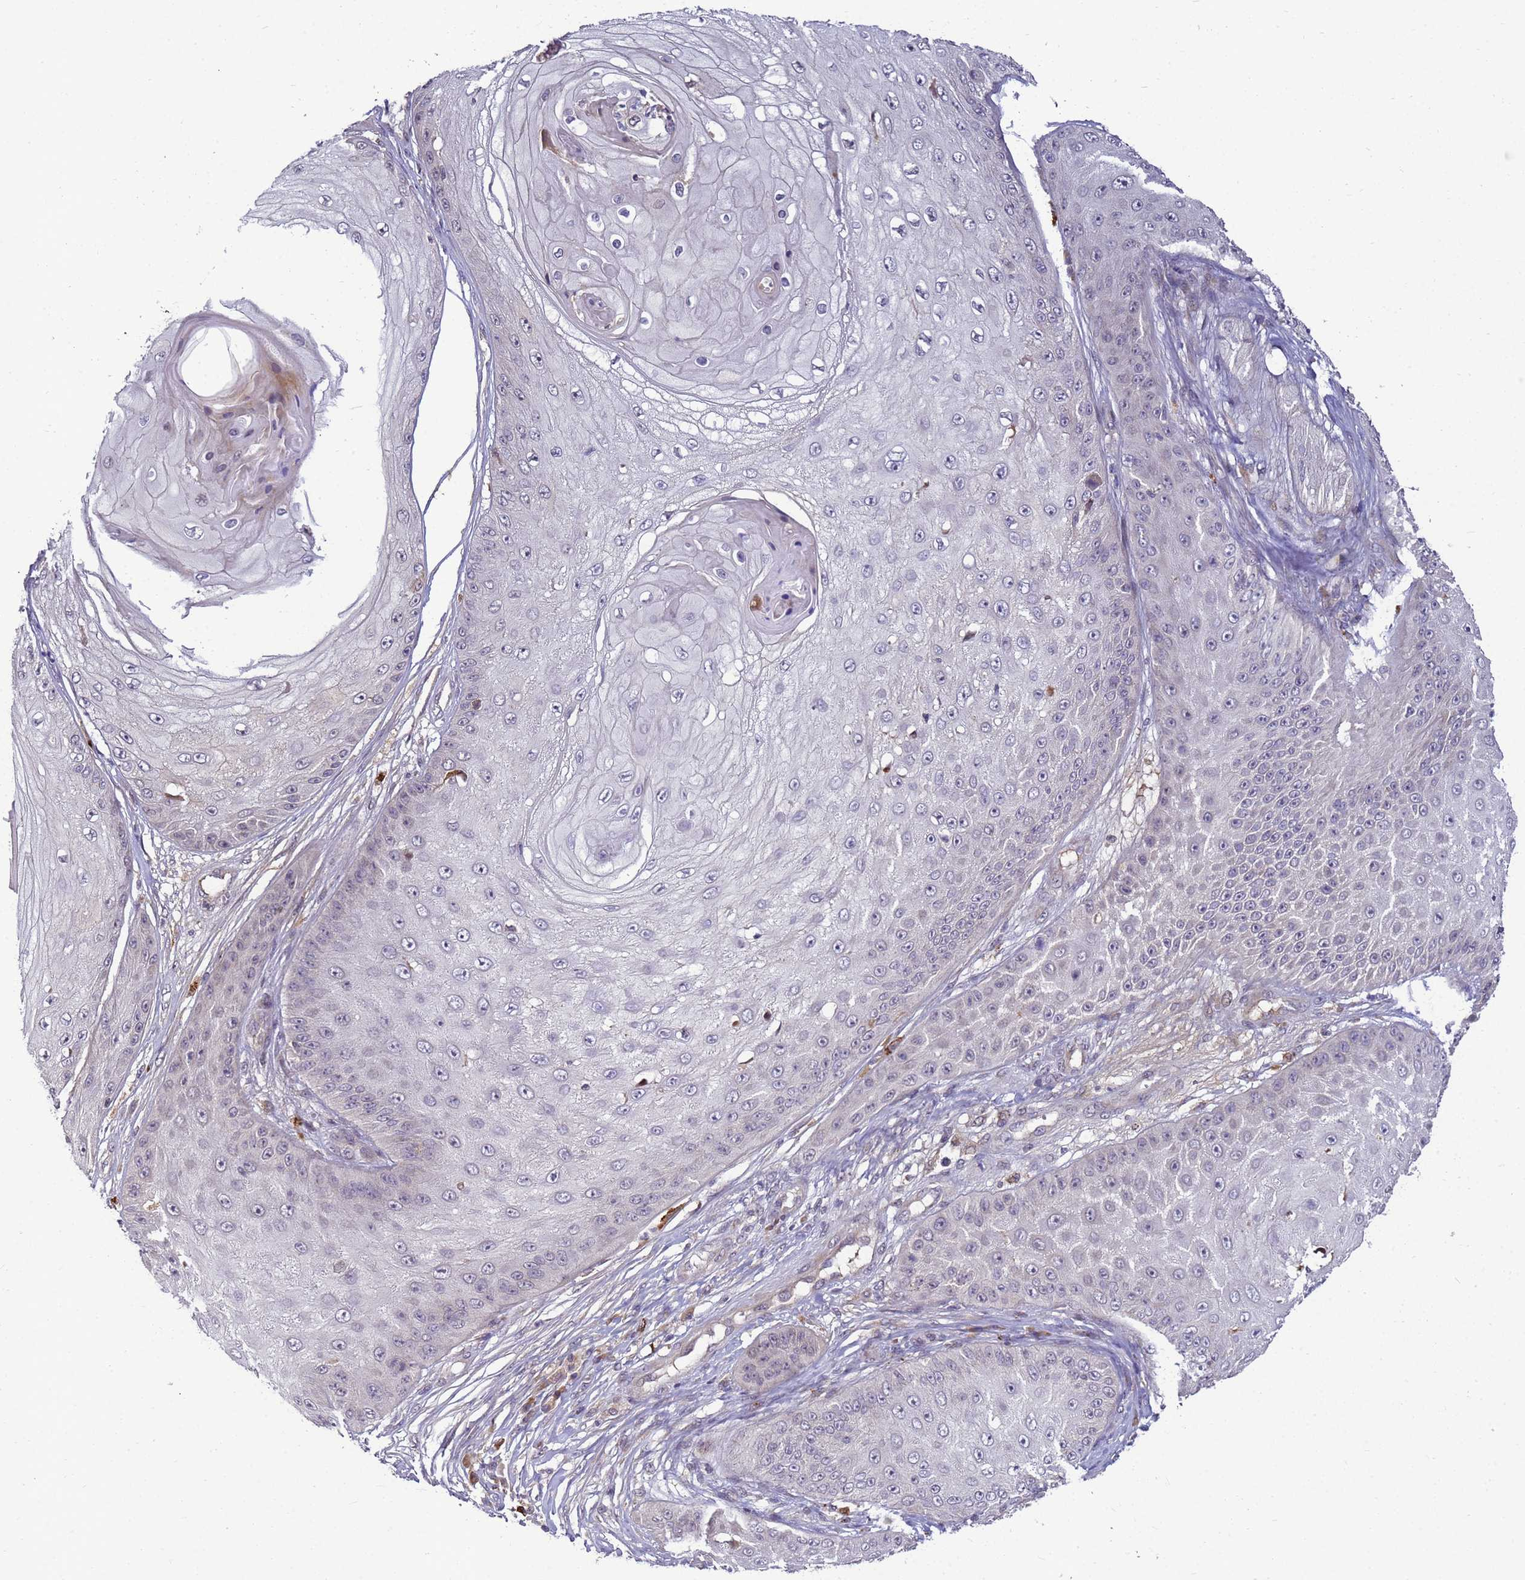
{"staining": {"intensity": "negative", "quantity": "none", "location": "none"}, "tissue": "skin cancer", "cell_type": "Tumor cells", "image_type": "cancer", "snomed": [{"axis": "morphology", "description": "Squamous cell carcinoma, NOS"}, {"axis": "topography", "description": "Skin"}], "caption": "DAB immunohistochemical staining of human skin squamous cell carcinoma exhibits no significant staining in tumor cells.", "gene": "TMEM74B", "patient": {"sex": "male", "age": 70}}